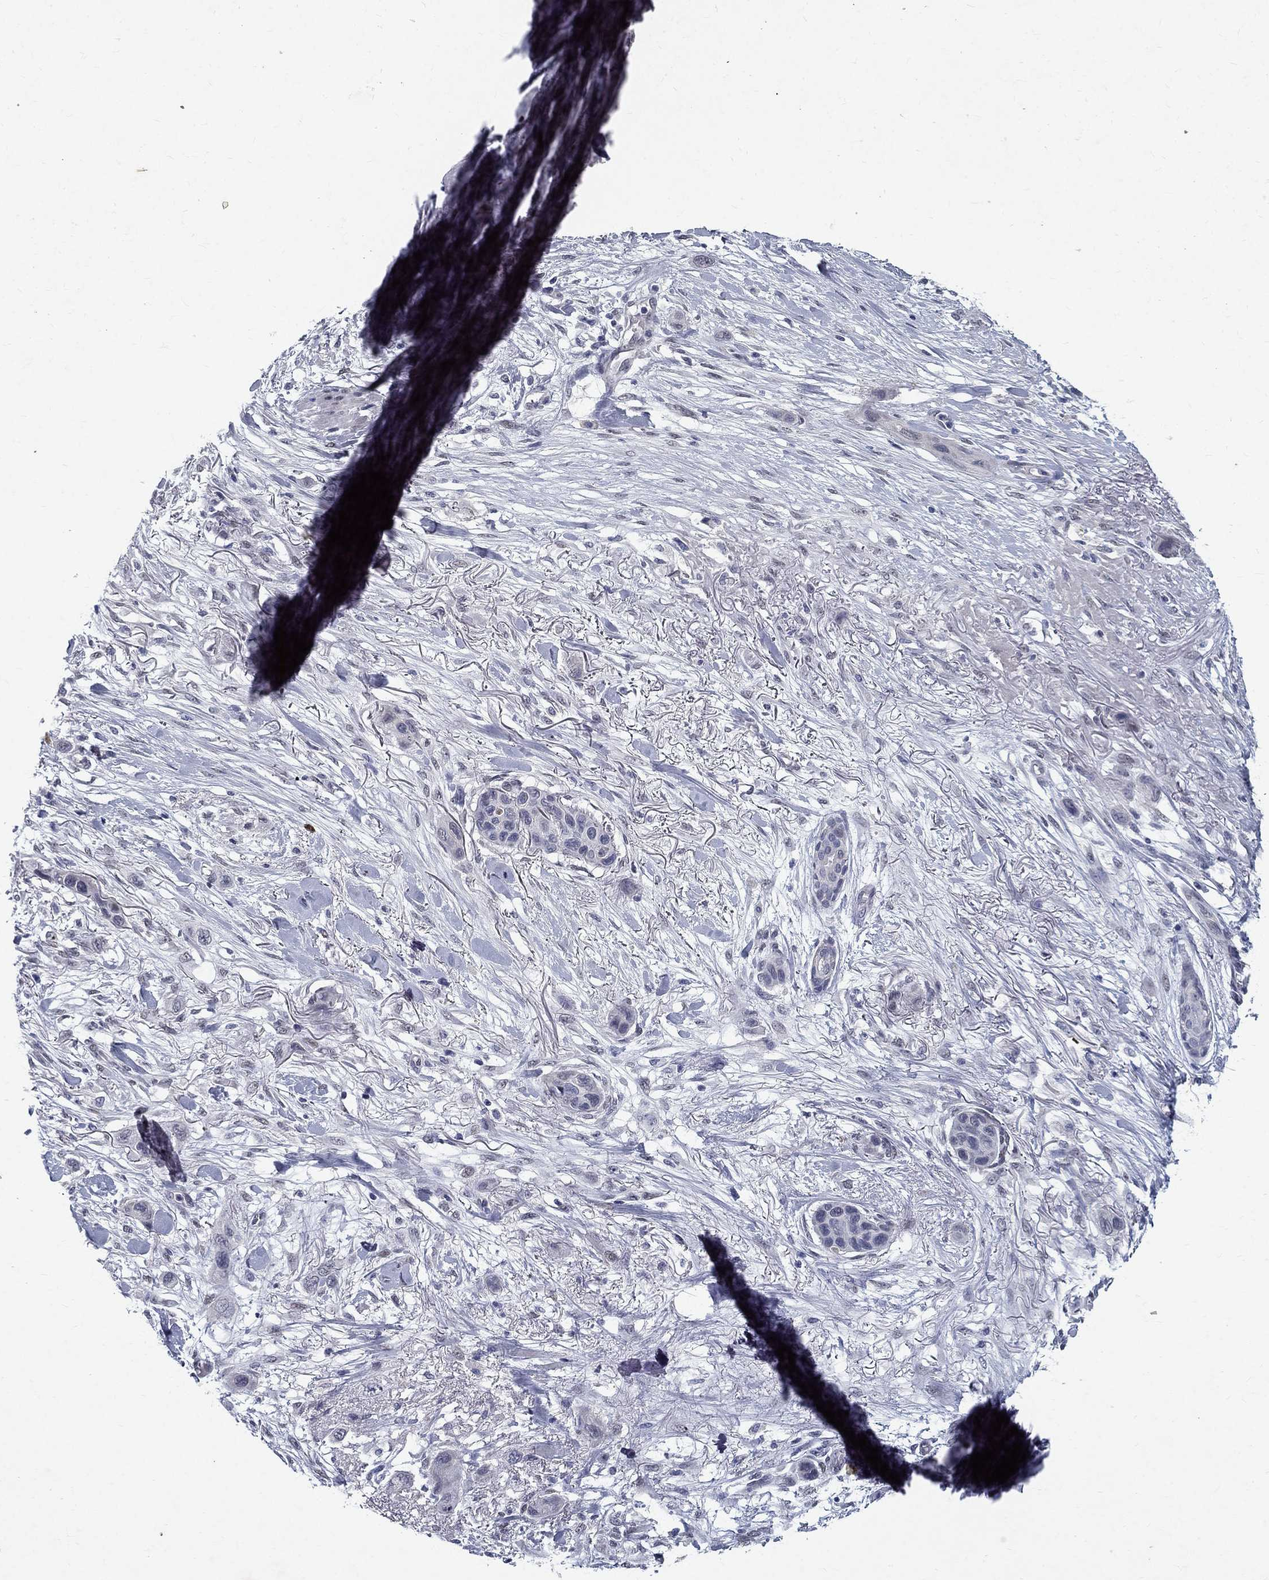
{"staining": {"intensity": "negative", "quantity": "none", "location": "none"}, "tissue": "skin cancer", "cell_type": "Tumor cells", "image_type": "cancer", "snomed": [{"axis": "morphology", "description": "Squamous cell carcinoma, NOS"}, {"axis": "topography", "description": "Skin"}], "caption": "Protein analysis of skin cancer reveals no significant expression in tumor cells.", "gene": "RBFOX1", "patient": {"sex": "male", "age": 79}}